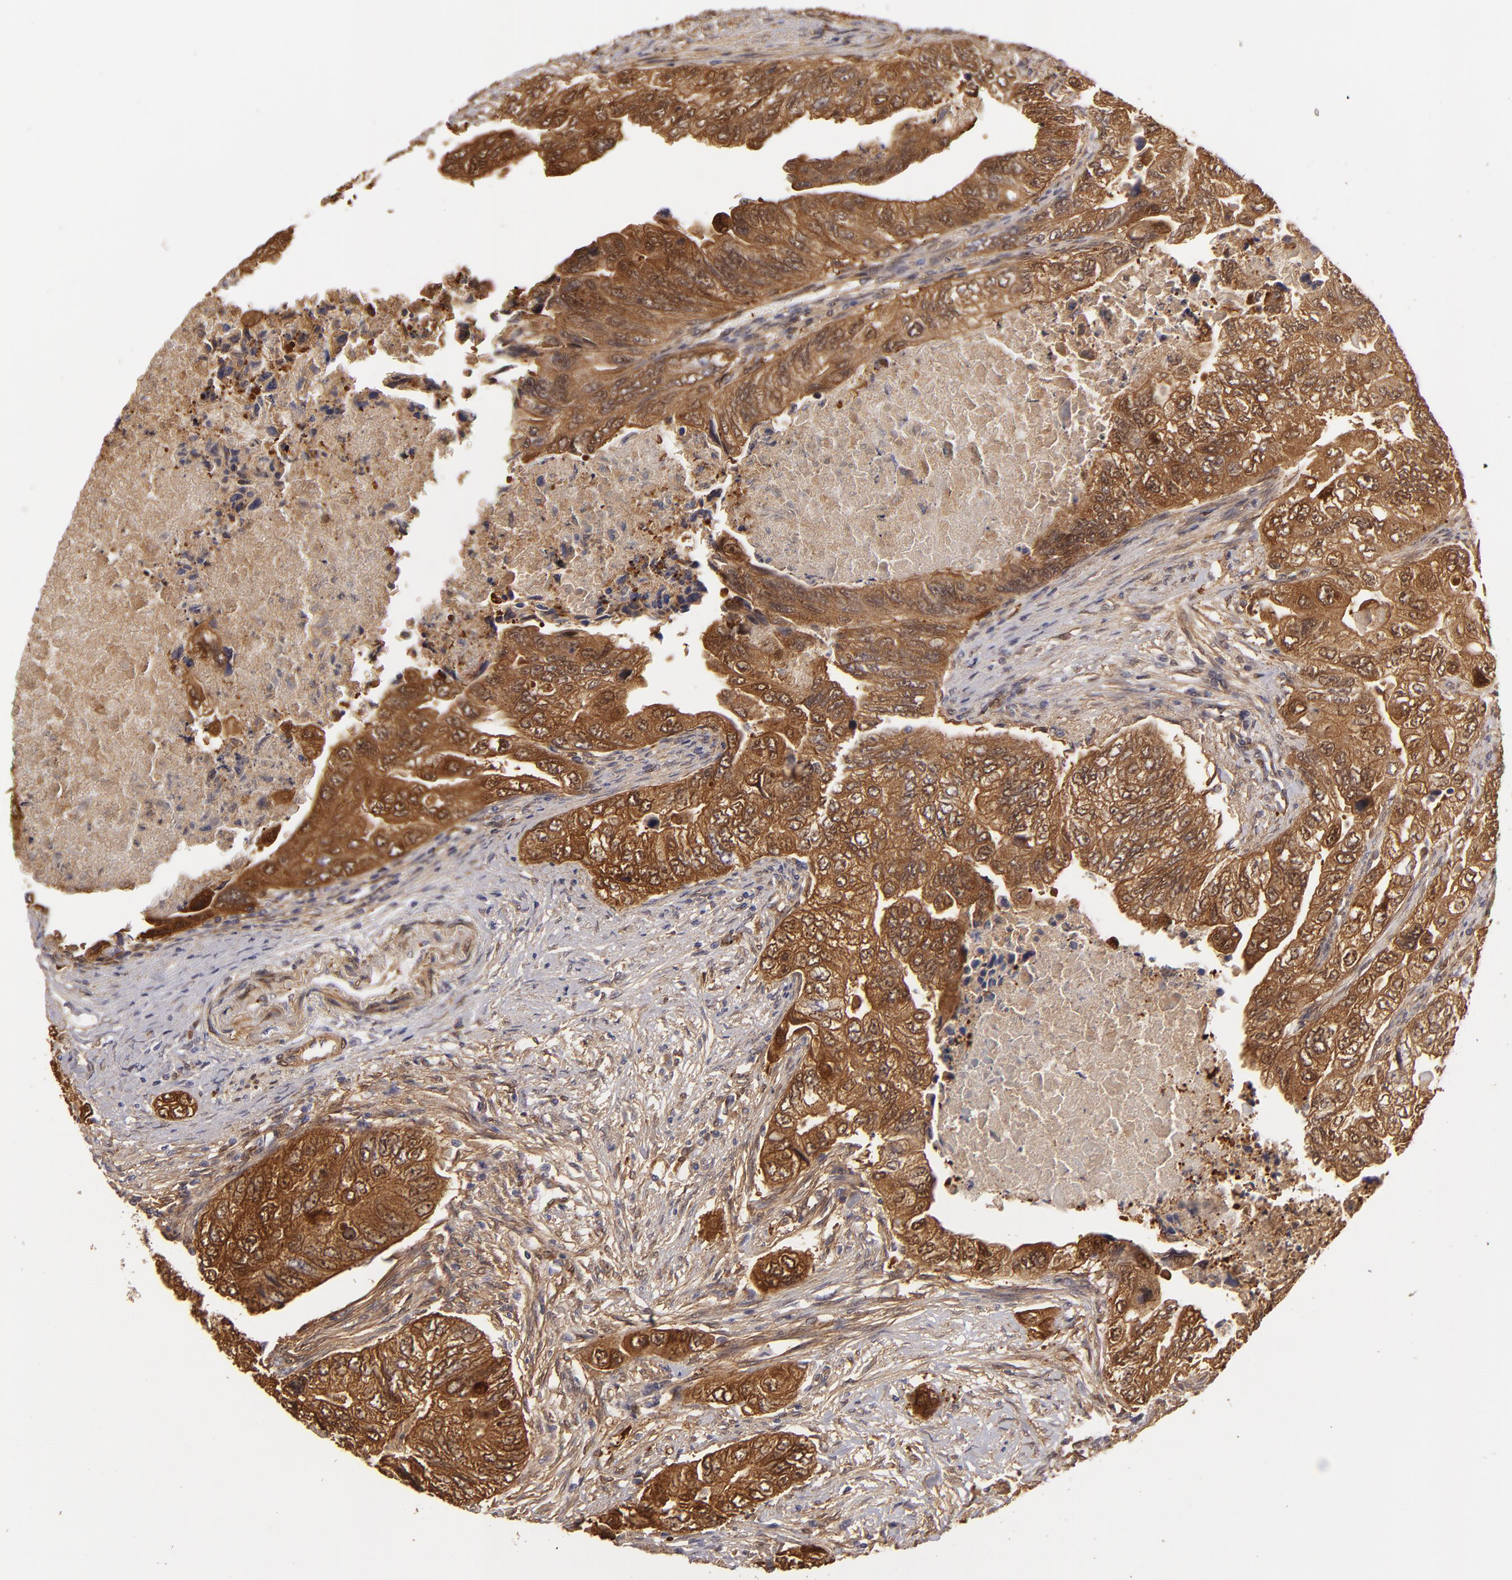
{"staining": {"intensity": "strong", "quantity": ">75%", "location": "cytoplasmic/membranous"}, "tissue": "colorectal cancer", "cell_type": "Tumor cells", "image_type": "cancer", "snomed": [{"axis": "morphology", "description": "Adenocarcinoma, NOS"}, {"axis": "topography", "description": "Colon"}], "caption": "An immunohistochemistry (IHC) image of neoplastic tissue is shown. Protein staining in brown shows strong cytoplasmic/membranous positivity in colorectal cancer (adenocarcinoma) within tumor cells.", "gene": "VCL", "patient": {"sex": "female", "age": 11}}